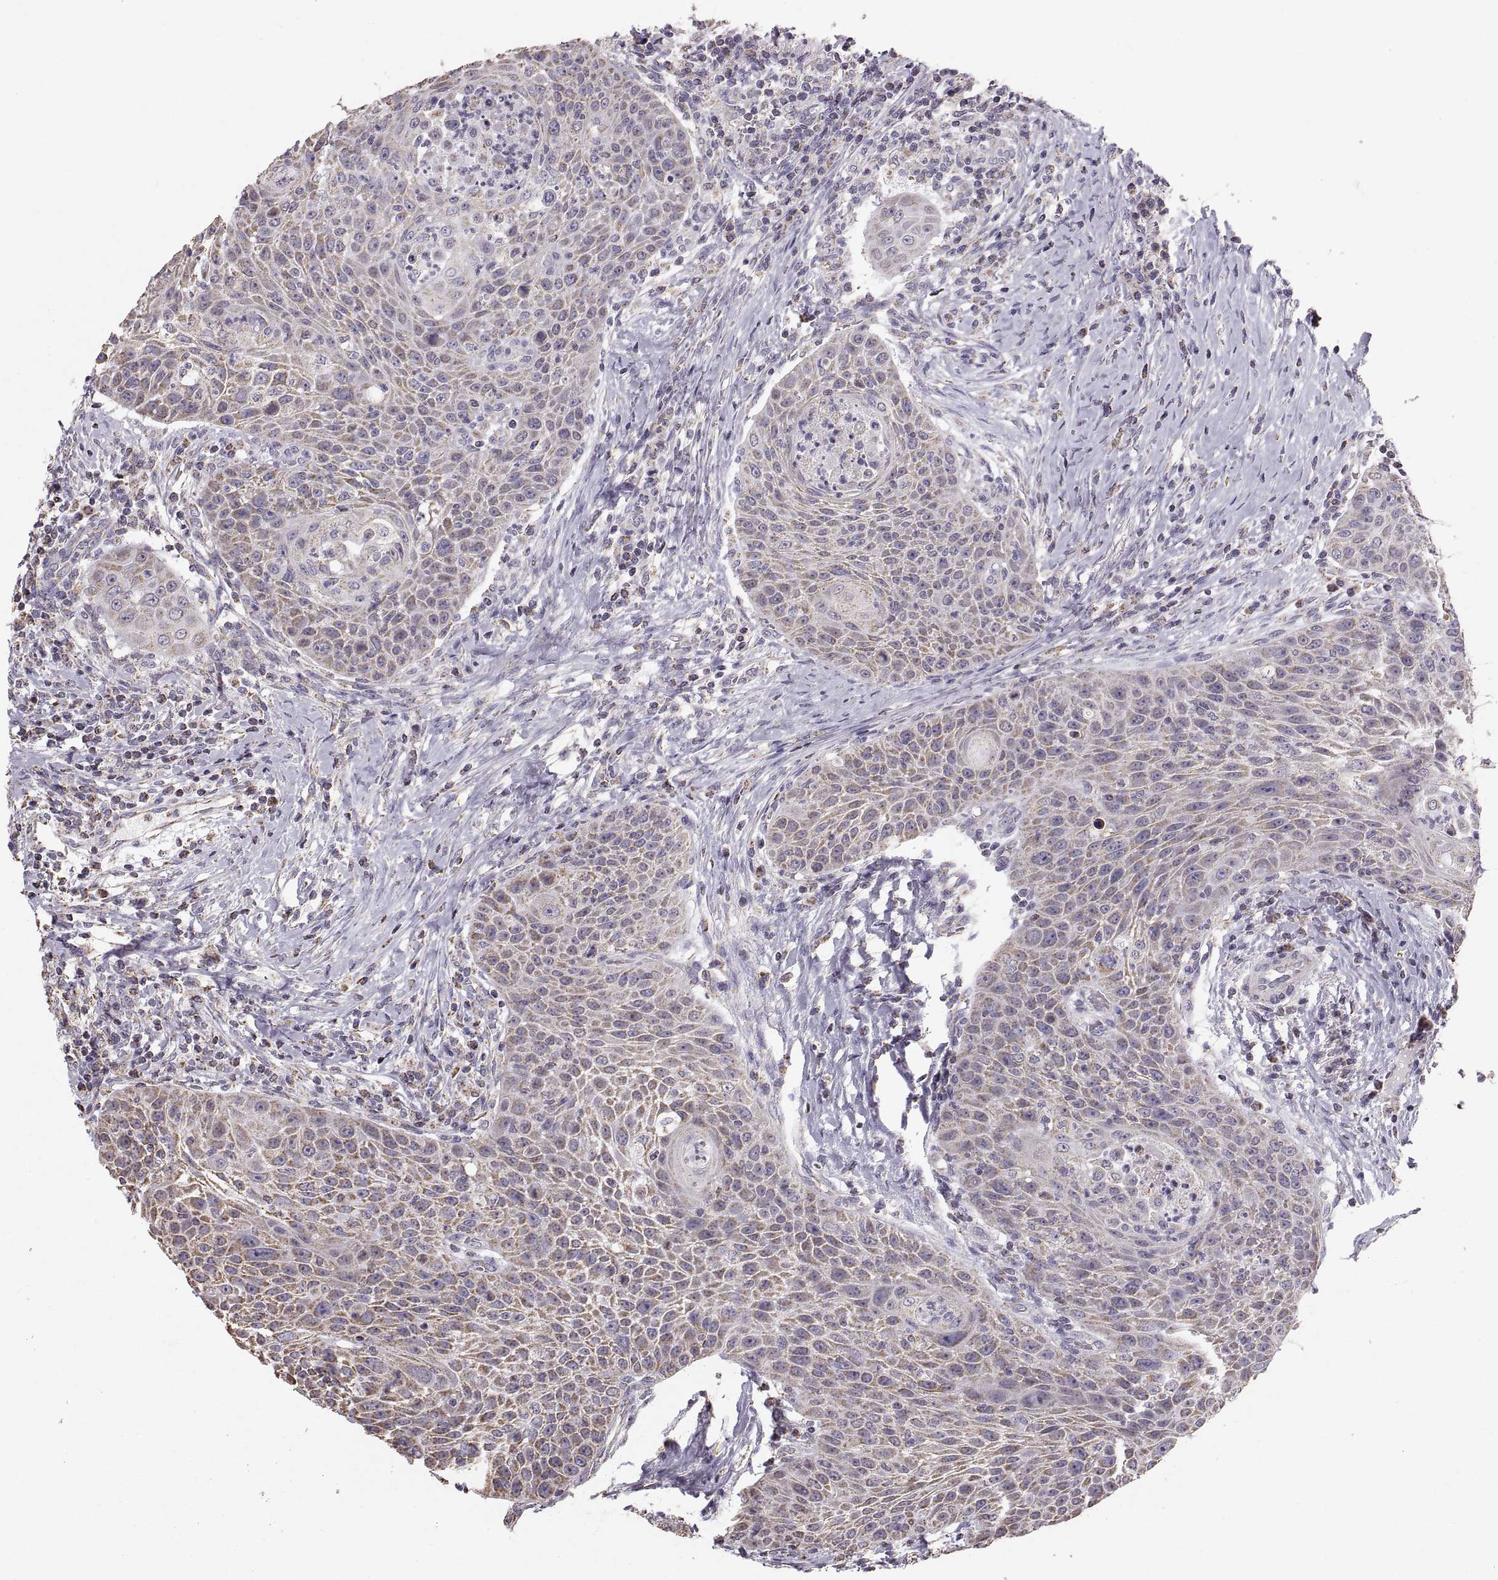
{"staining": {"intensity": "weak", "quantity": ">75%", "location": "cytoplasmic/membranous"}, "tissue": "head and neck cancer", "cell_type": "Tumor cells", "image_type": "cancer", "snomed": [{"axis": "morphology", "description": "Squamous cell carcinoma, NOS"}, {"axis": "topography", "description": "Head-Neck"}], "caption": "Brown immunohistochemical staining in head and neck squamous cell carcinoma shows weak cytoplasmic/membranous expression in about >75% of tumor cells.", "gene": "STMND1", "patient": {"sex": "male", "age": 69}}